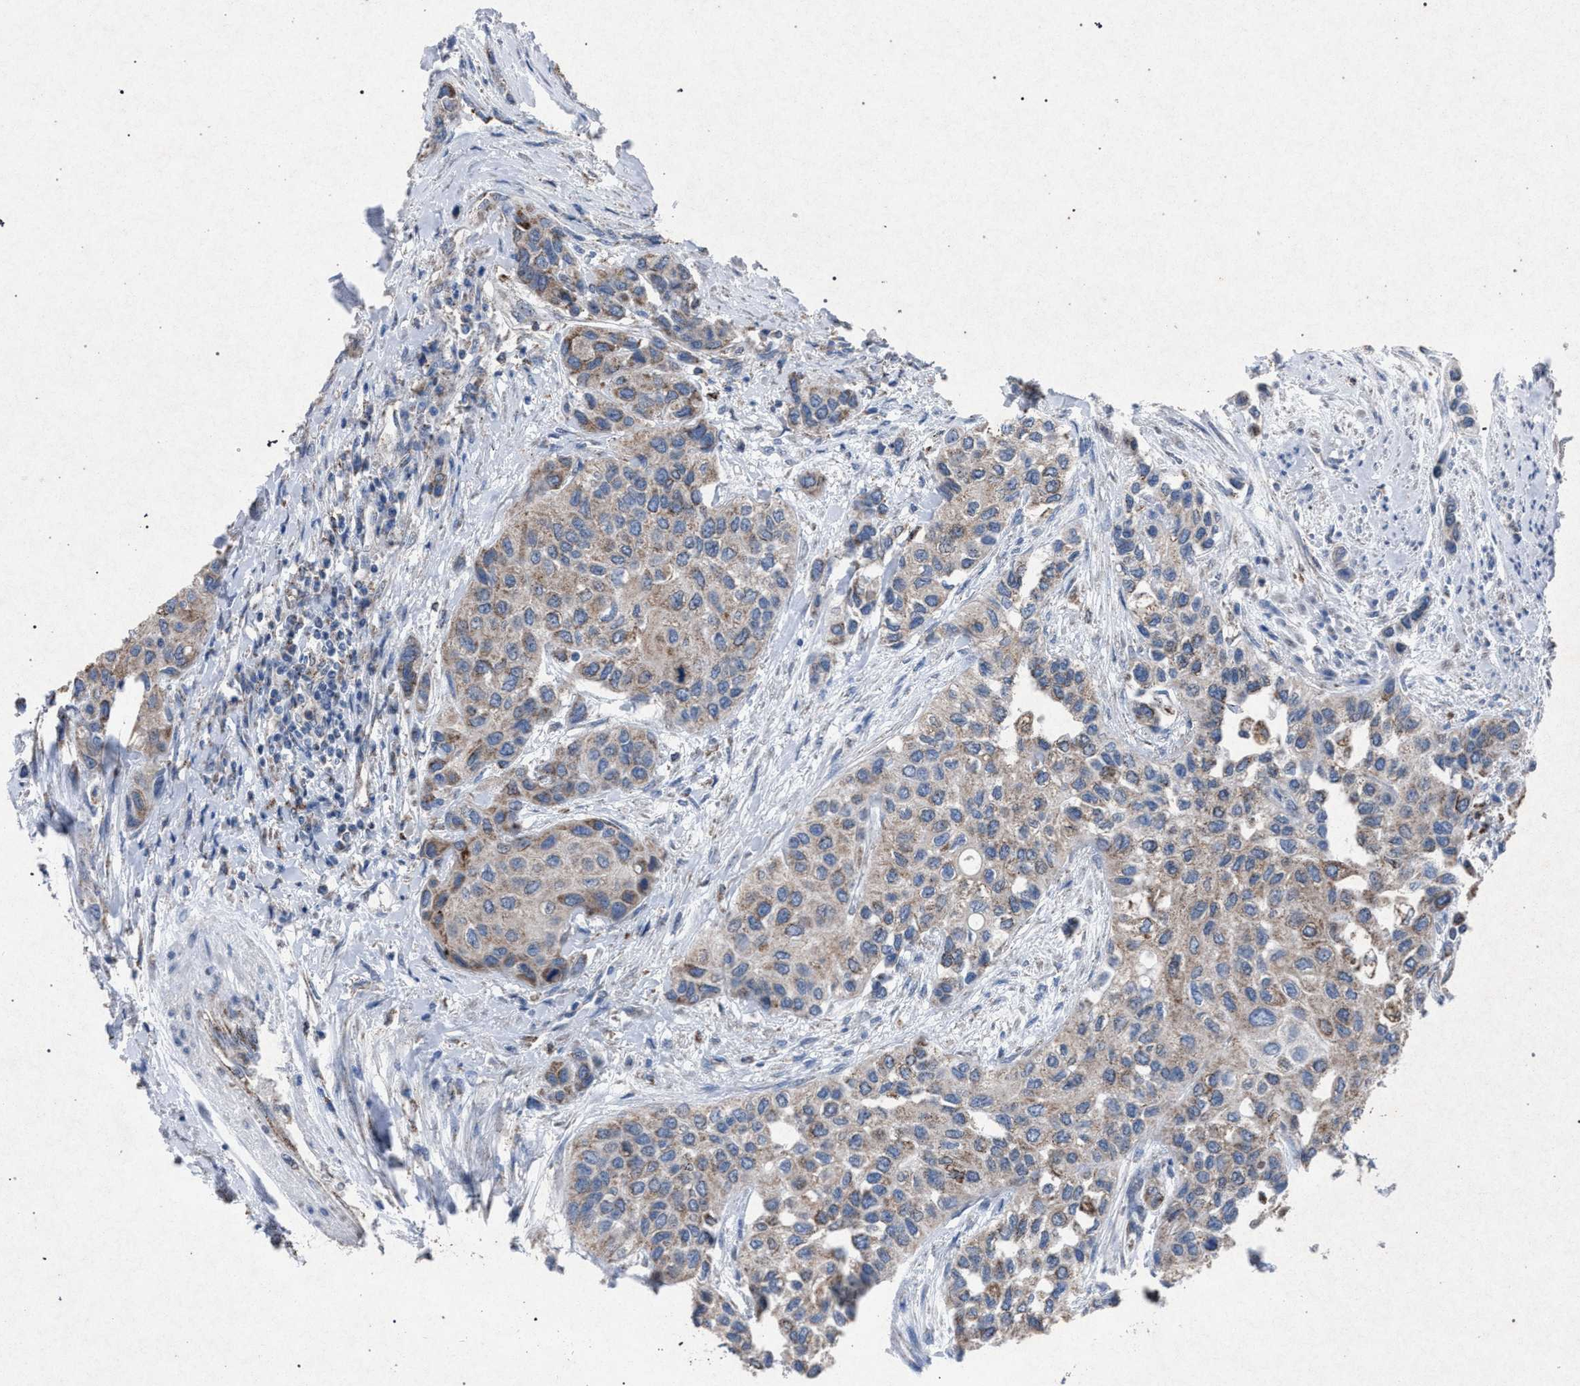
{"staining": {"intensity": "weak", "quantity": ">75%", "location": "cytoplasmic/membranous"}, "tissue": "urothelial cancer", "cell_type": "Tumor cells", "image_type": "cancer", "snomed": [{"axis": "morphology", "description": "Urothelial carcinoma, High grade"}, {"axis": "topography", "description": "Urinary bladder"}], "caption": "Immunohistochemistry (IHC) of human urothelial cancer shows low levels of weak cytoplasmic/membranous positivity in approximately >75% of tumor cells. (Stains: DAB (3,3'-diaminobenzidine) in brown, nuclei in blue, Microscopy: brightfield microscopy at high magnification).", "gene": "HSD17B4", "patient": {"sex": "female", "age": 56}}